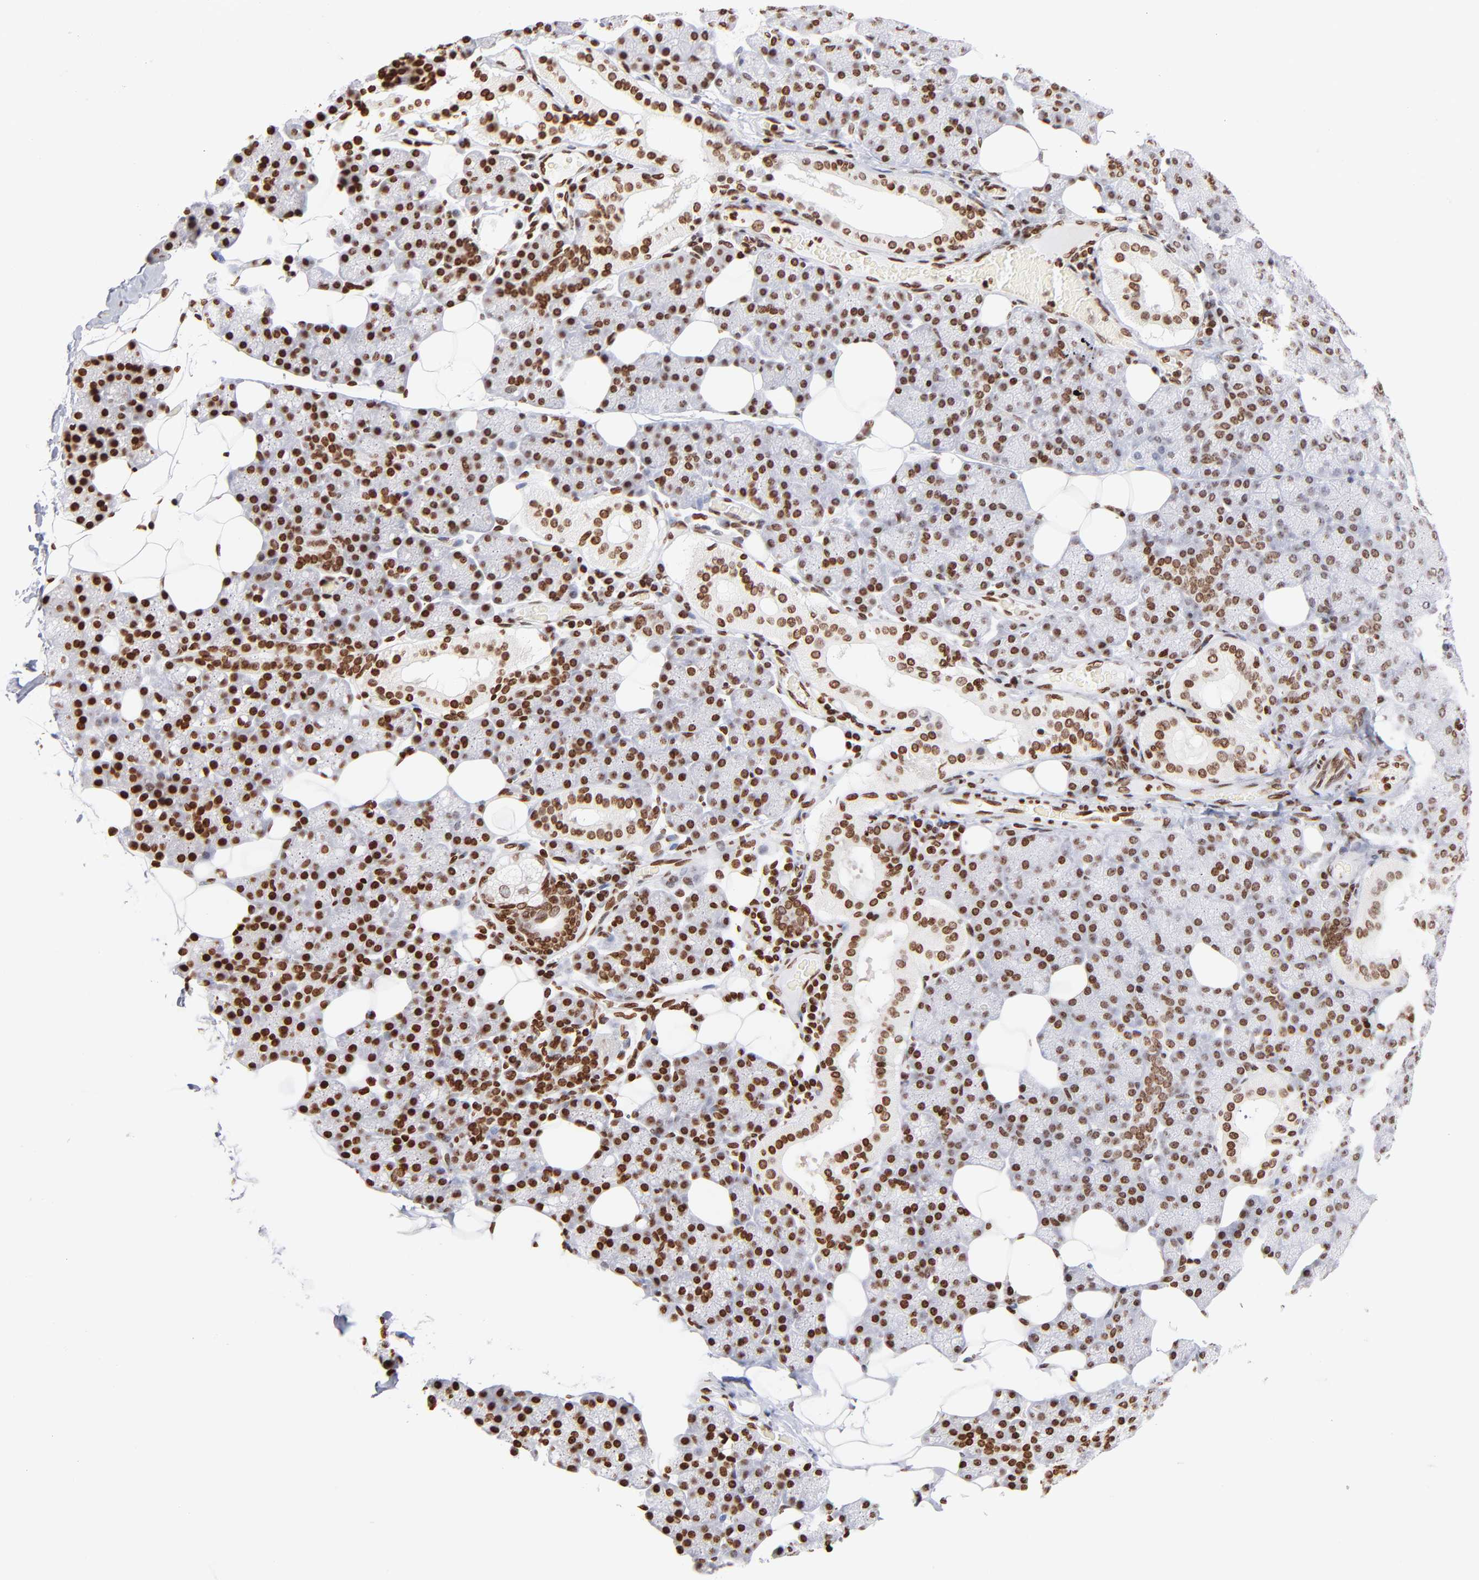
{"staining": {"intensity": "moderate", "quantity": ">75%", "location": "nuclear"}, "tissue": "salivary gland", "cell_type": "Glandular cells", "image_type": "normal", "snomed": [{"axis": "morphology", "description": "Normal tissue, NOS"}, {"axis": "topography", "description": "Lymph node"}, {"axis": "topography", "description": "Salivary gland"}], "caption": "Protein staining of benign salivary gland reveals moderate nuclear positivity in about >75% of glandular cells.", "gene": "RTL4", "patient": {"sex": "male", "age": 8}}